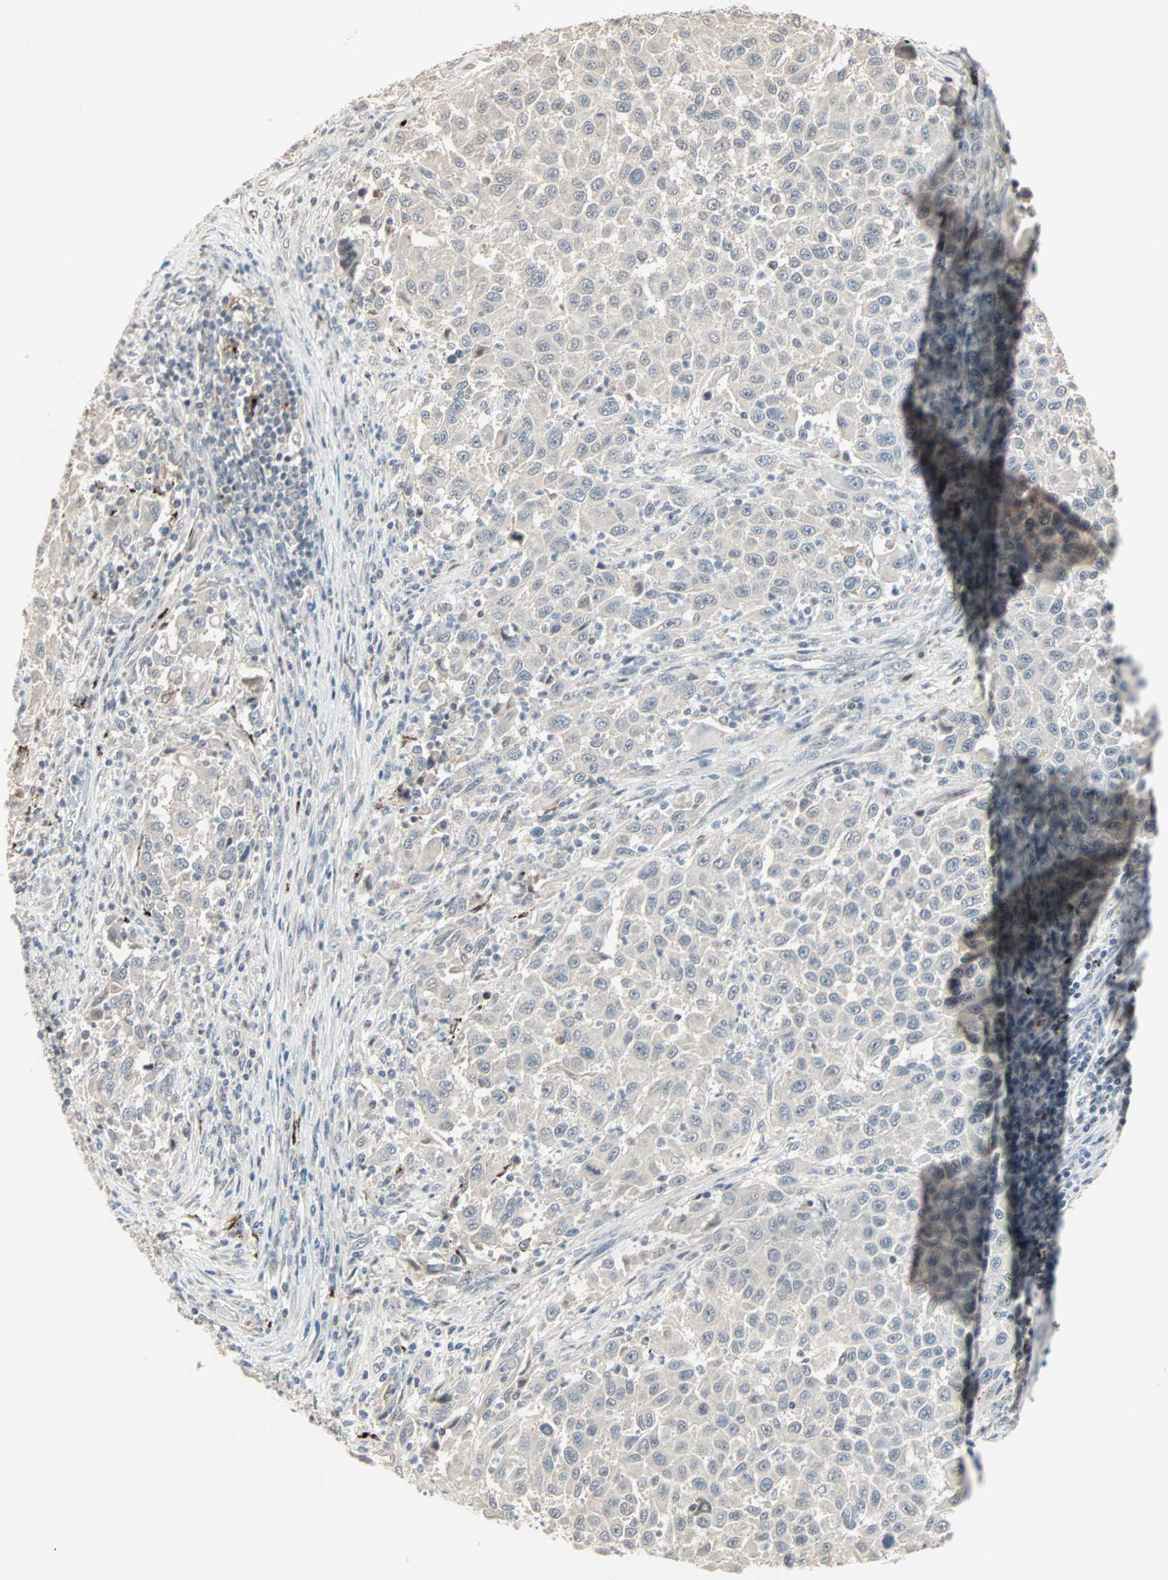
{"staining": {"intensity": "weak", "quantity": "25%-75%", "location": "cytoplasmic/membranous"}, "tissue": "melanoma", "cell_type": "Tumor cells", "image_type": "cancer", "snomed": [{"axis": "morphology", "description": "Malignant melanoma, Metastatic site"}, {"axis": "topography", "description": "Lymph node"}], "caption": "Tumor cells show low levels of weak cytoplasmic/membranous staining in about 25%-75% of cells in human malignant melanoma (metastatic site).", "gene": "KDM4A", "patient": {"sex": "male", "age": 61}}